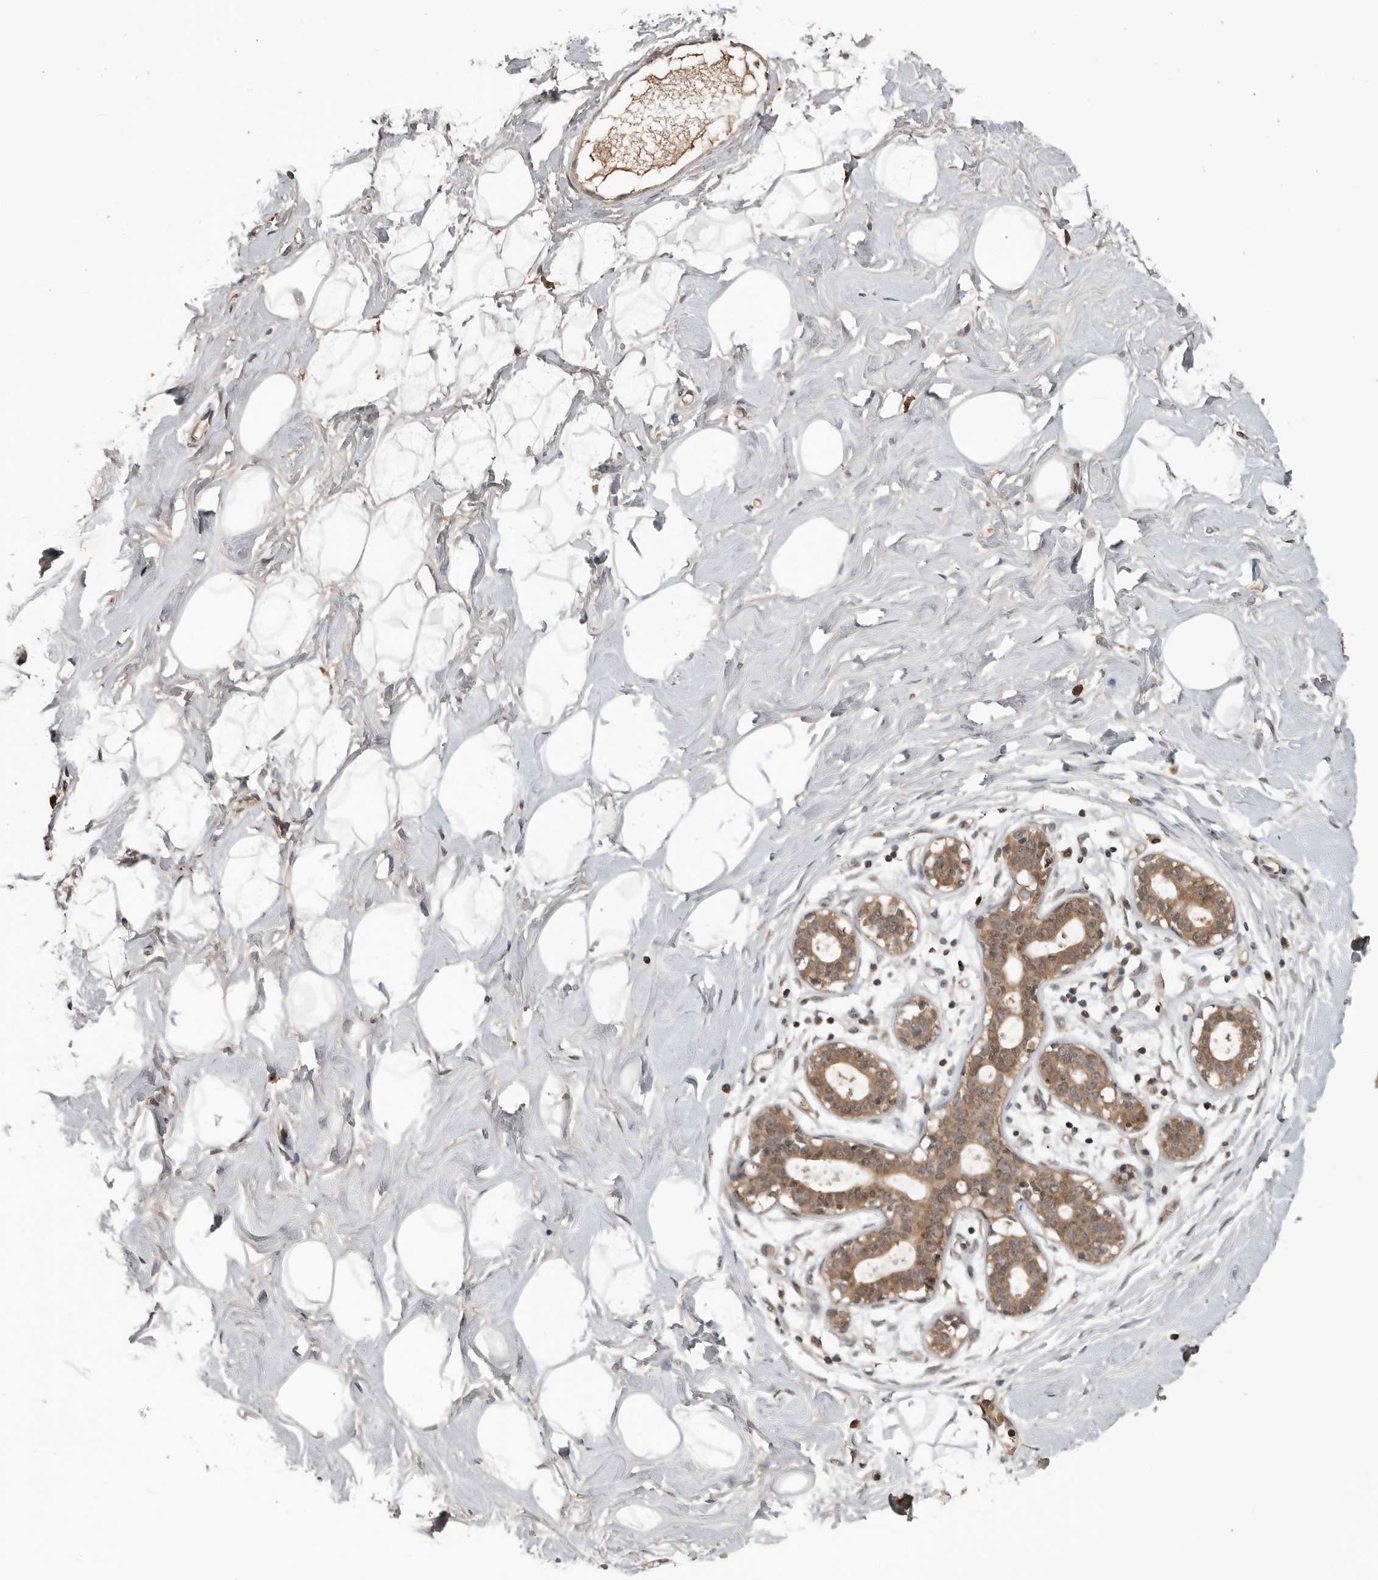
{"staining": {"intensity": "negative", "quantity": "none", "location": "none"}, "tissue": "breast", "cell_type": "Adipocytes", "image_type": "normal", "snomed": [{"axis": "morphology", "description": "Normal tissue, NOS"}, {"axis": "topography", "description": "Breast"}], "caption": "This is an immunohistochemistry photomicrograph of normal breast. There is no staining in adipocytes.", "gene": "AKAP7", "patient": {"sex": "female", "age": 23}}